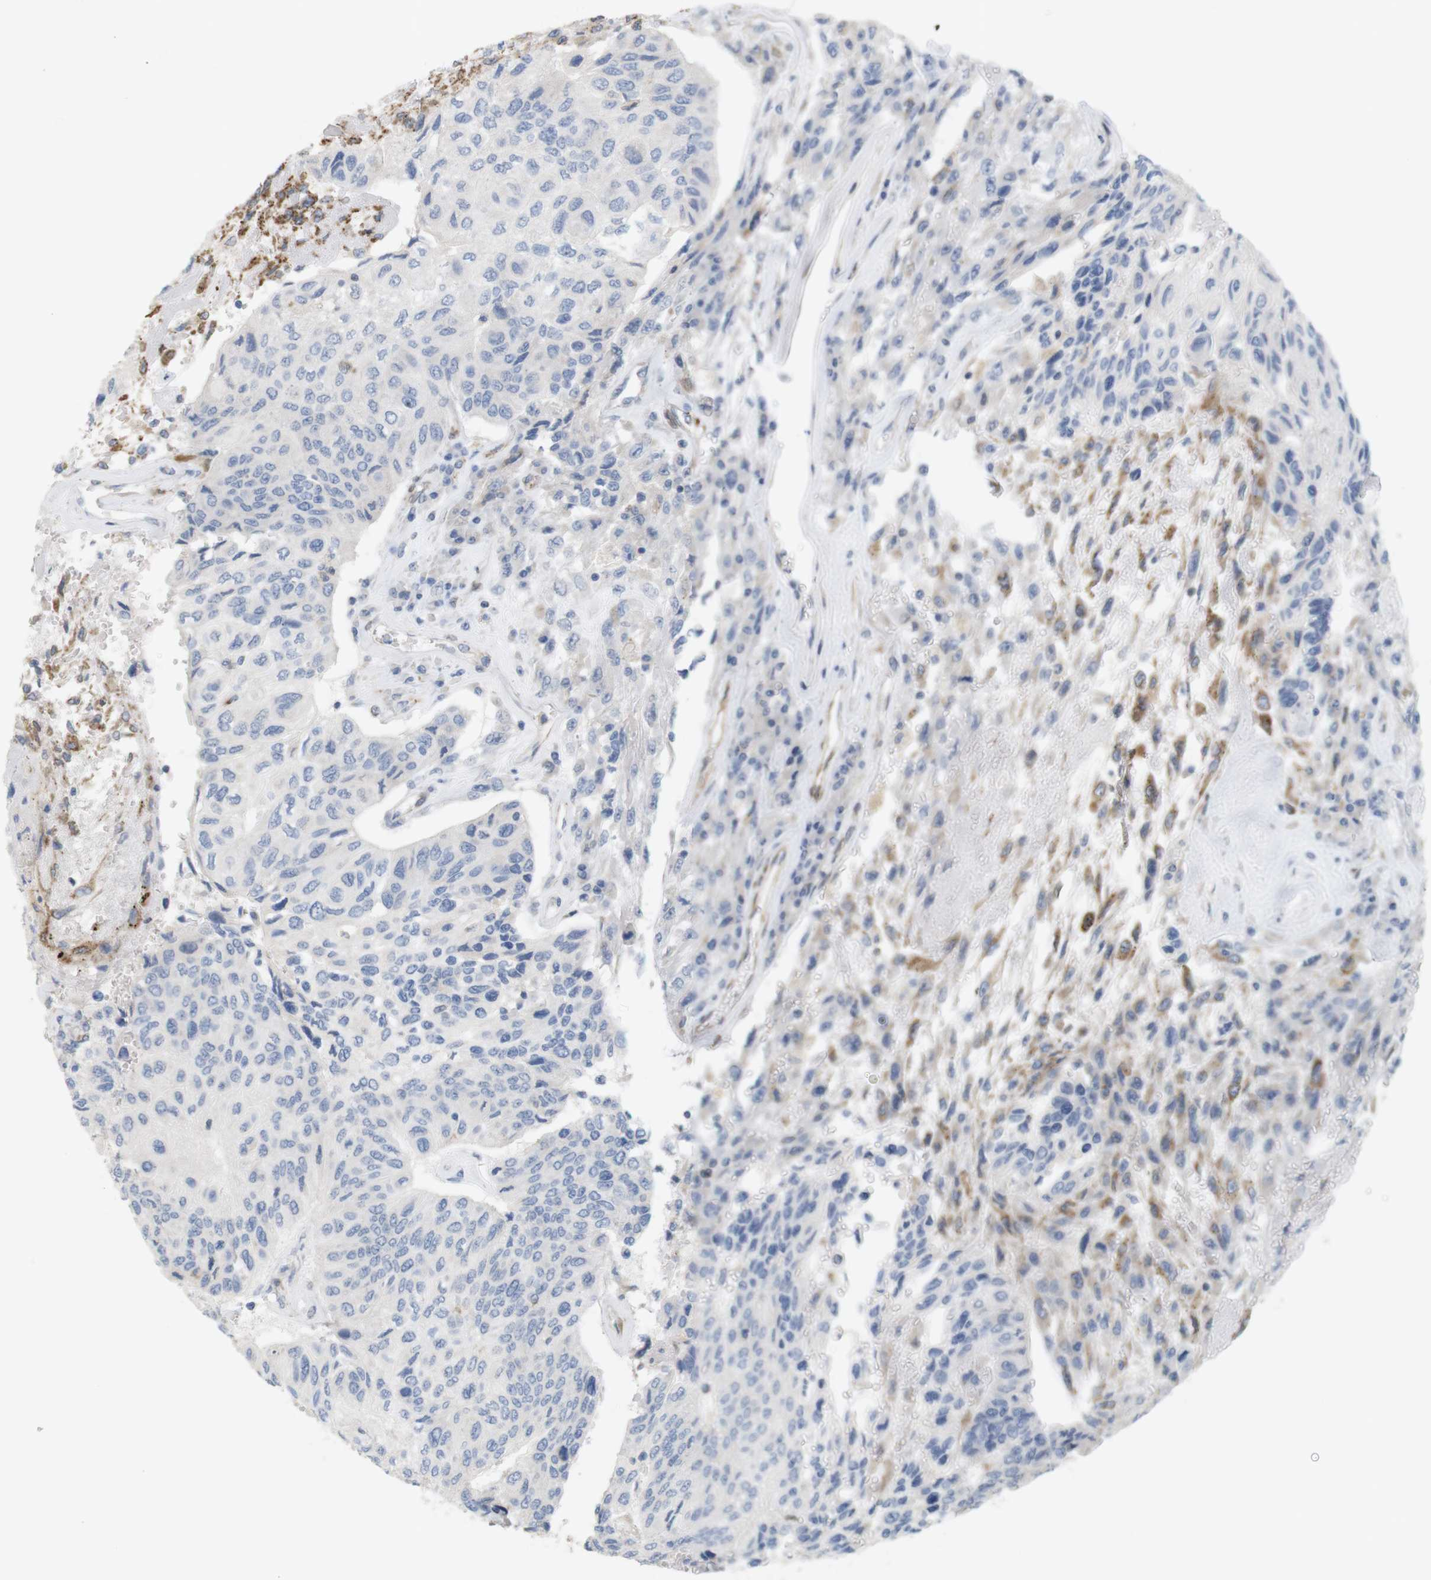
{"staining": {"intensity": "negative", "quantity": "none", "location": "none"}, "tissue": "urothelial cancer", "cell_type": "Tumor cells", "image_type": "cancer", "snomed": [{"axis": "morphology", "description": "Urothelial carcinoma, High grade"}, {"axis": "topography", "description": "Urinary bladder"}], "caption": "IHC photomicrograph of human high-grade urothelial carcinoma stained for a protein (brown), which shows no positivity in tumor cells.", "gene": "ITPR1", "patient": {"sex": "female", "age": 85}}